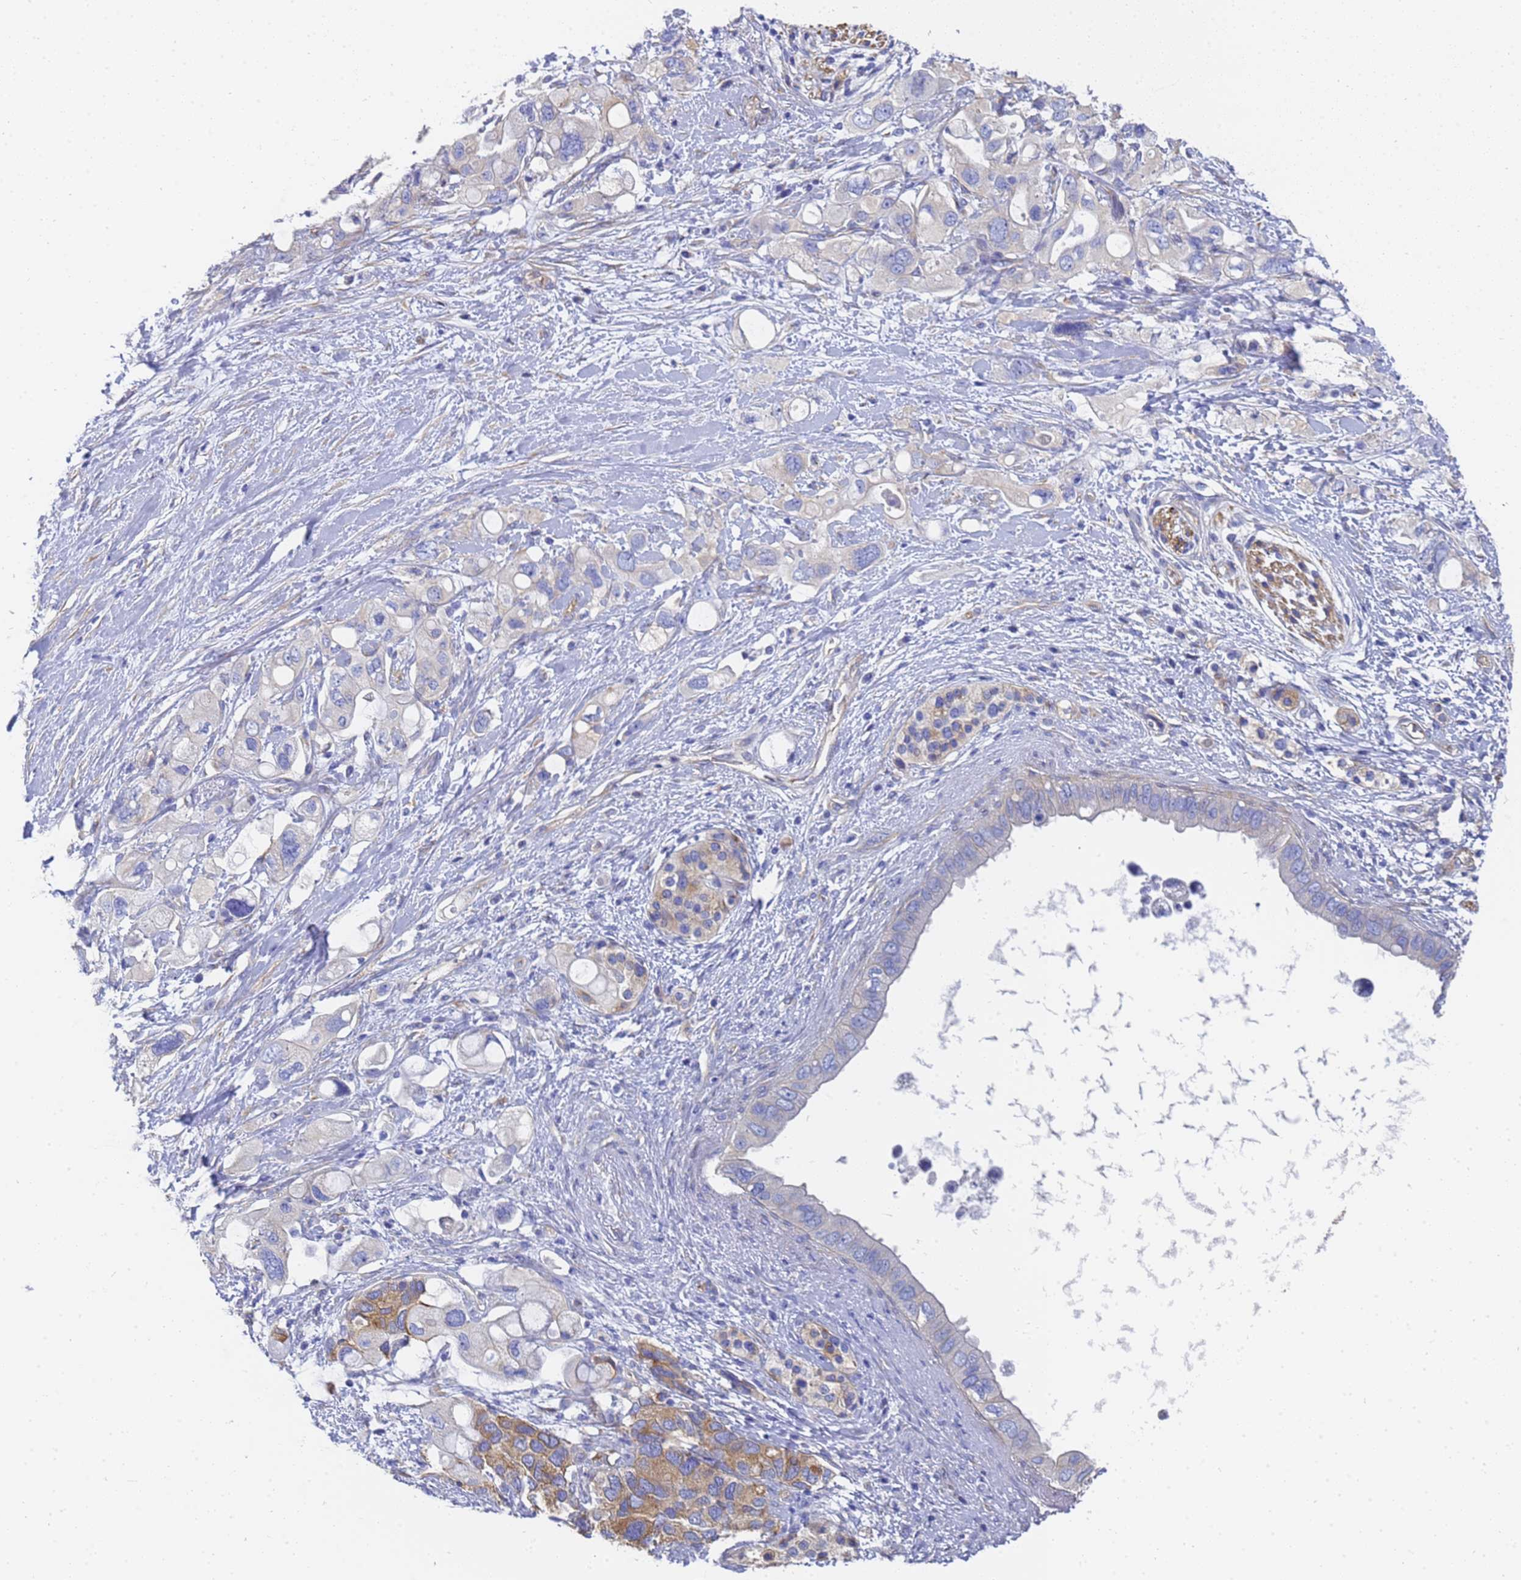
{"staining": {"intensity": "moderate", "quantity": "25%-75%", "location": "cytoplasmic/membranous"}, "tissue": "pancreatic cancer", "cell_type": "Tumor cells", "image_type": "cancer", "snomed": [{"axis": "morphology", "description": "Adenocarcinoma, NOS"}, {"axis": "topography", "description": "Pancreas"}], "caption": "This histopathology image demonstrates immunohistochemistry staining of human pancreatic cancer (adenocarcinoma), with medium moderate cytoplasmic/membranous expression in approximately 25%-75% of tumor cells.", "gene": "TUBB1", "patient": {"sex": "female", "age": 56}}